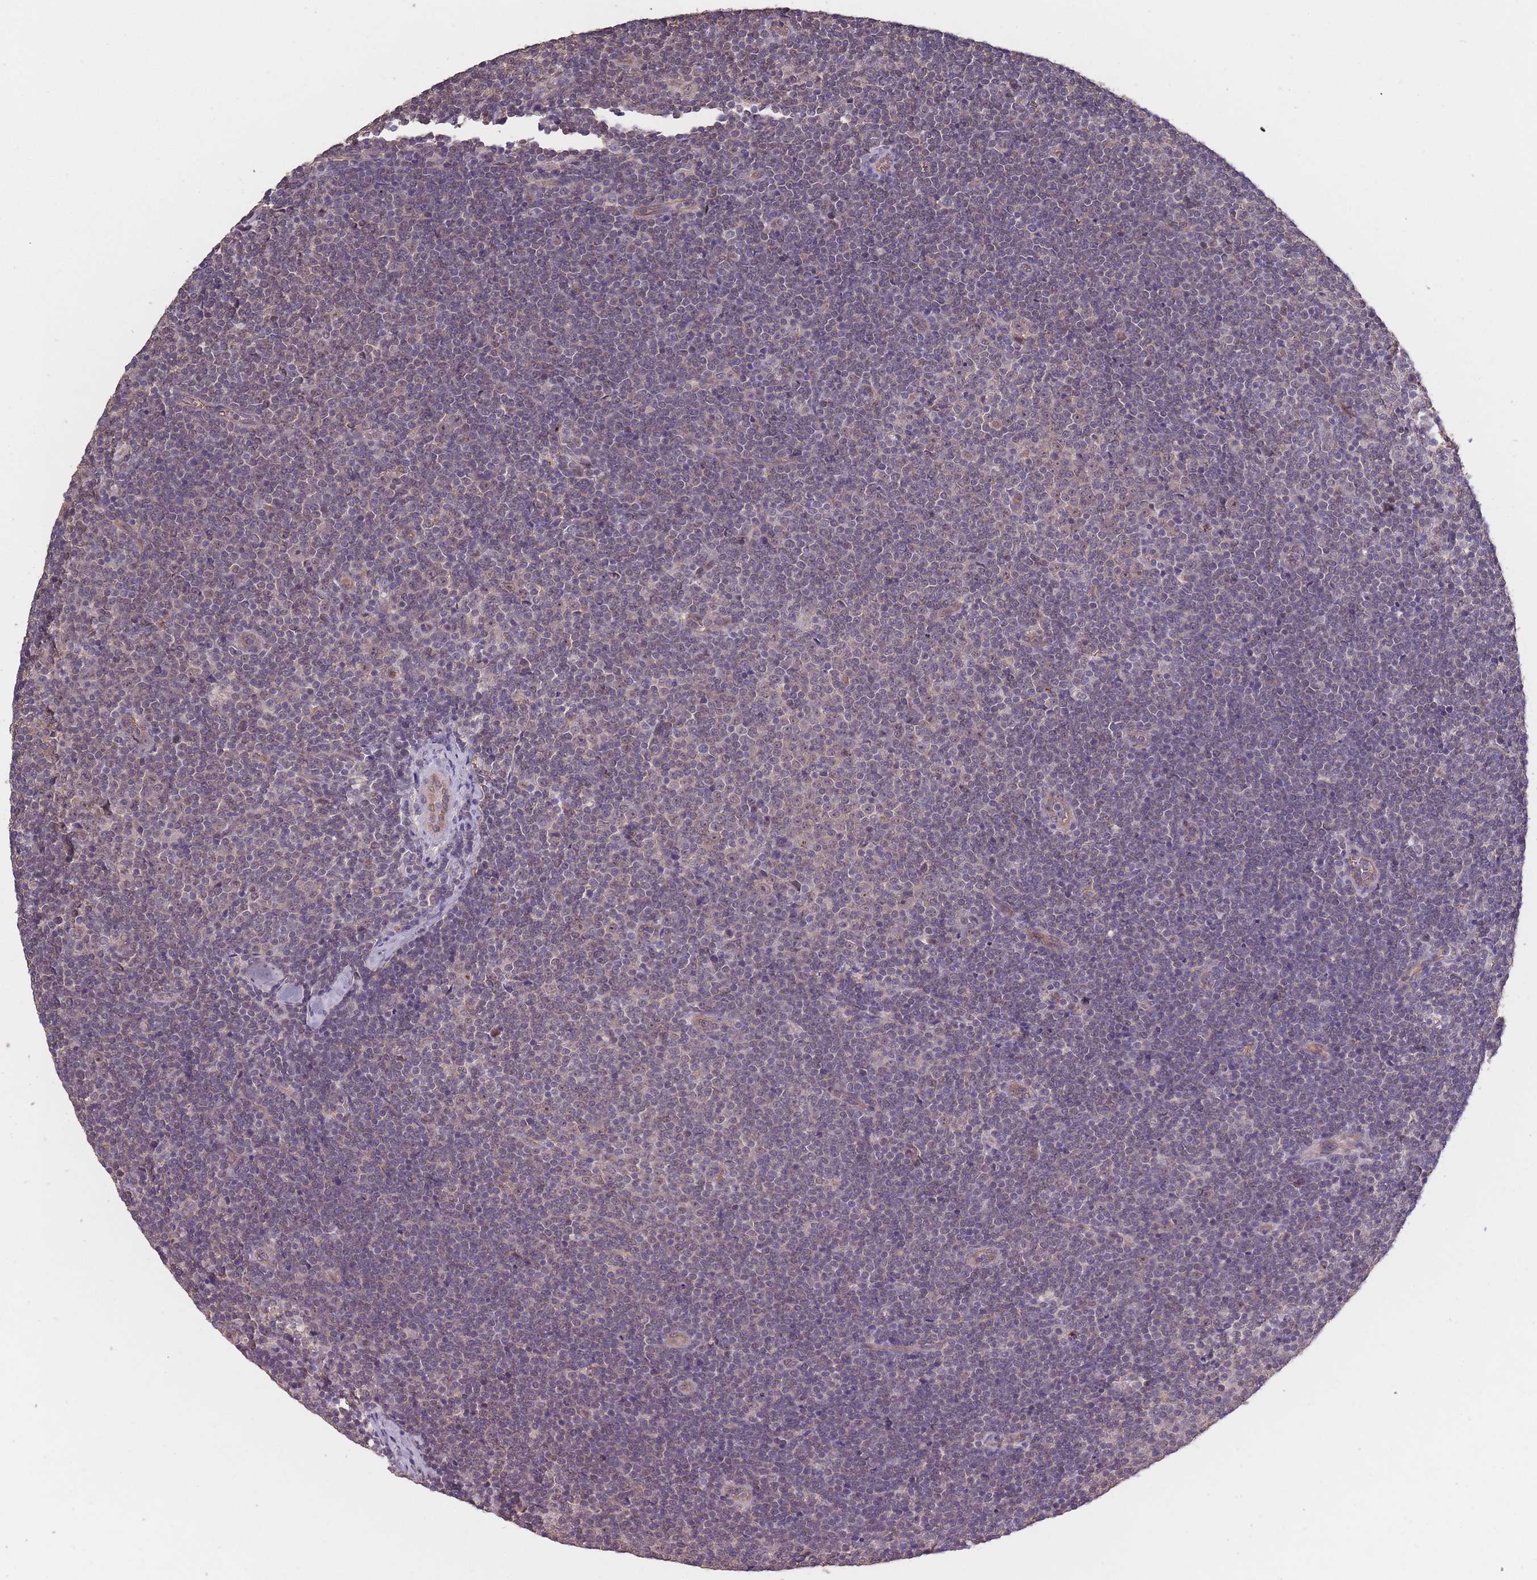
{"staining": {"intensity": "negative", "quantity": "none", "location": "none"}, "tissue": "lymphoma", "cell_type": "Tumor cells", "image_type": "cancer", "snomed": [{"axis": "morphology", "description": "Malignant lymphoma, non-Hodgkin's type, Low grade"}, {"axis": "topography", "description": "Lymph node"}], "caption": "Immunohistochemistry (IHC) of human lymphoma shows no positivity in tumor cells. Nuclei are stained in blue.", "gene": "KIAA1755", "patient": {"sex": "male", "age": 48}}